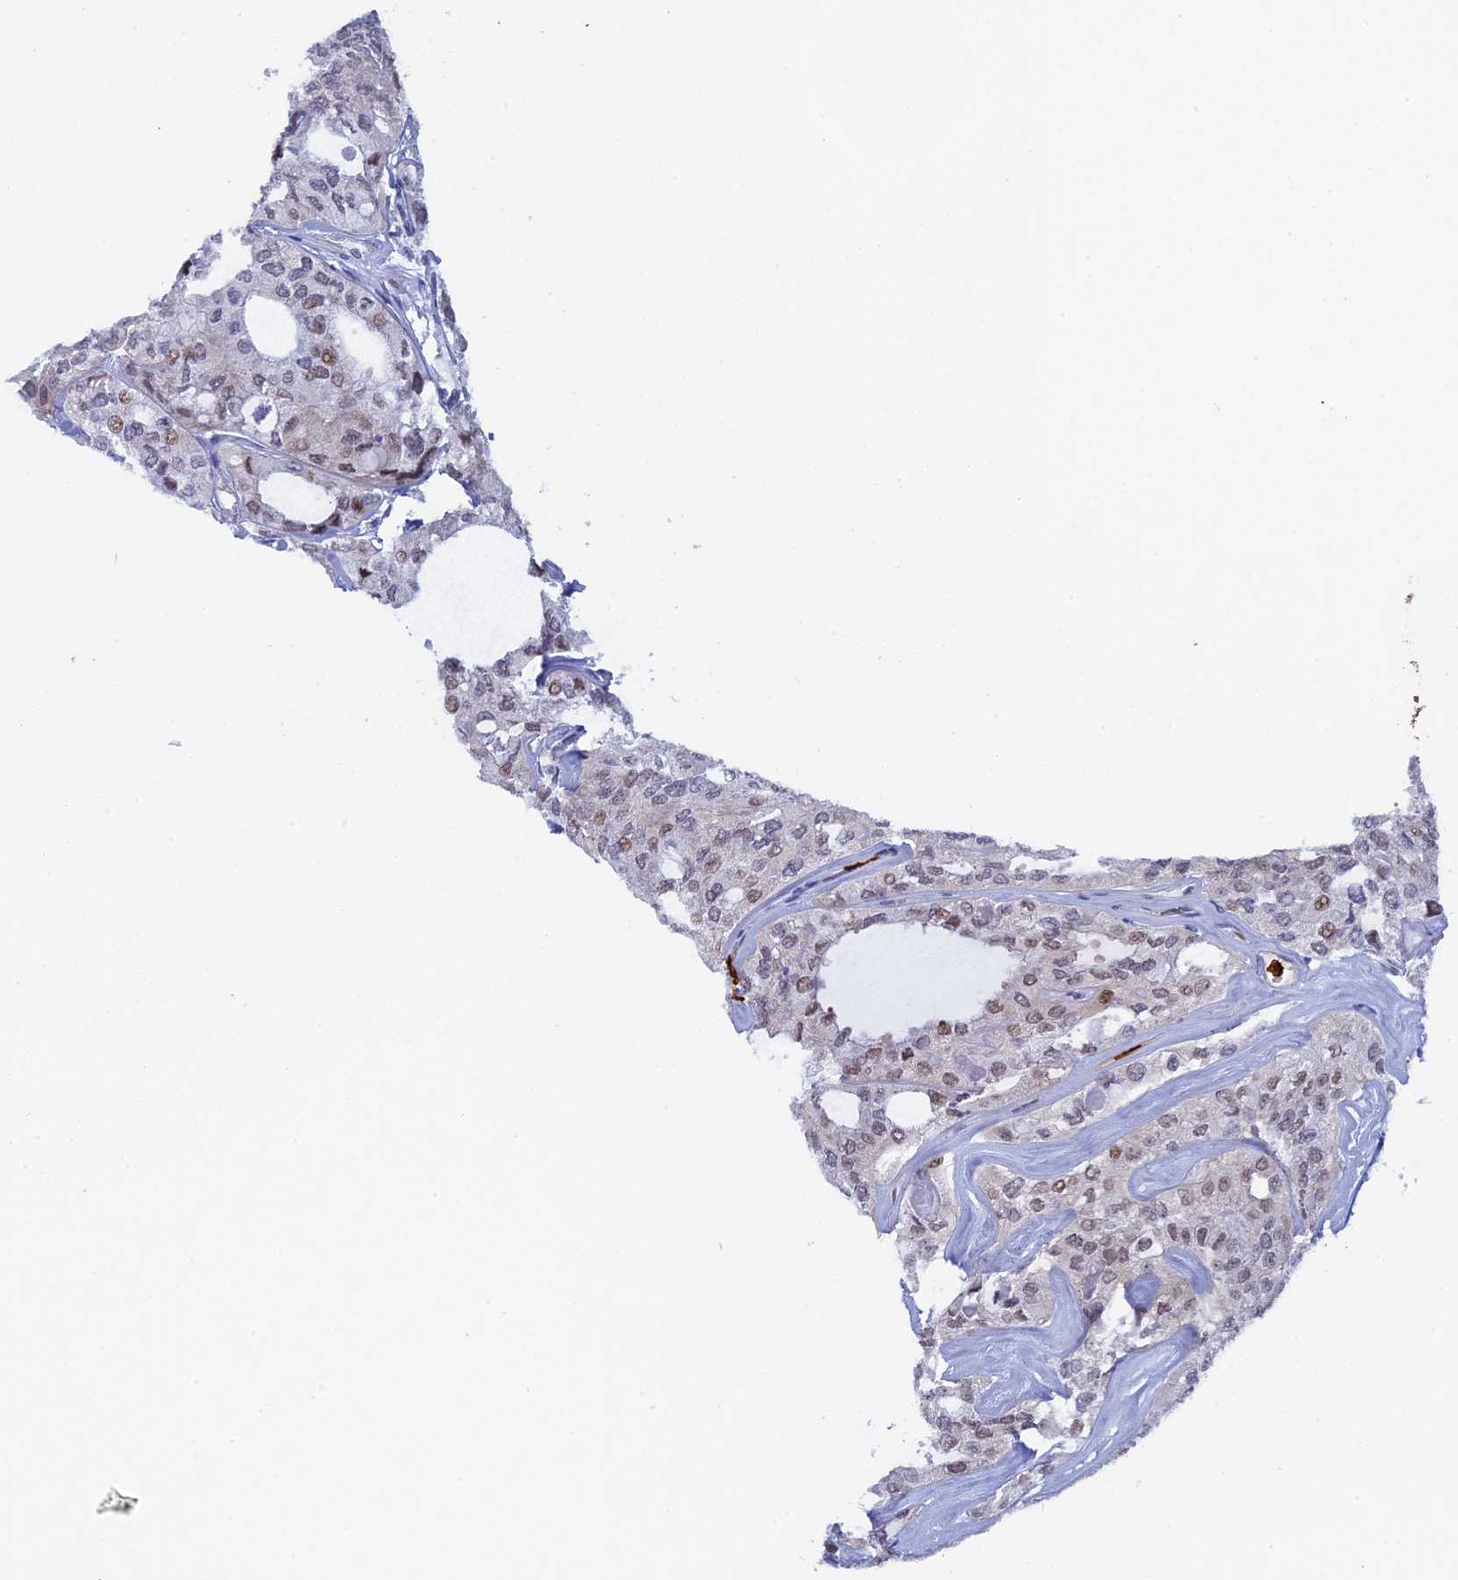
{"staining": {"intensity": "moderate", "quantity": "<25%", "location": "nuclear"}, "tissue": "thyroid cancer", "cell_type": "Tumor cells", "image_type": "cancer", "snomed": [{"axis": "morphology", "description": "Follicular adenoma carcinoma, NOS"}, {"axis": "topography", "description": "Thyroid gland"}], "caption": "Immunohistochemistry (IHC) staining of follicular adenoma carcinoma (thyroid), which reveals low levels of moderate nuclear positivity in about <25% of tumor cells indicating moderate nuclear protein expression. The staining was performed using DAB (brown) for protein detection and nuclei were counterstained in hematoxylin (blue).", "gene": "SLC26A1", "patient": {"sex": "male", "age": 75}}